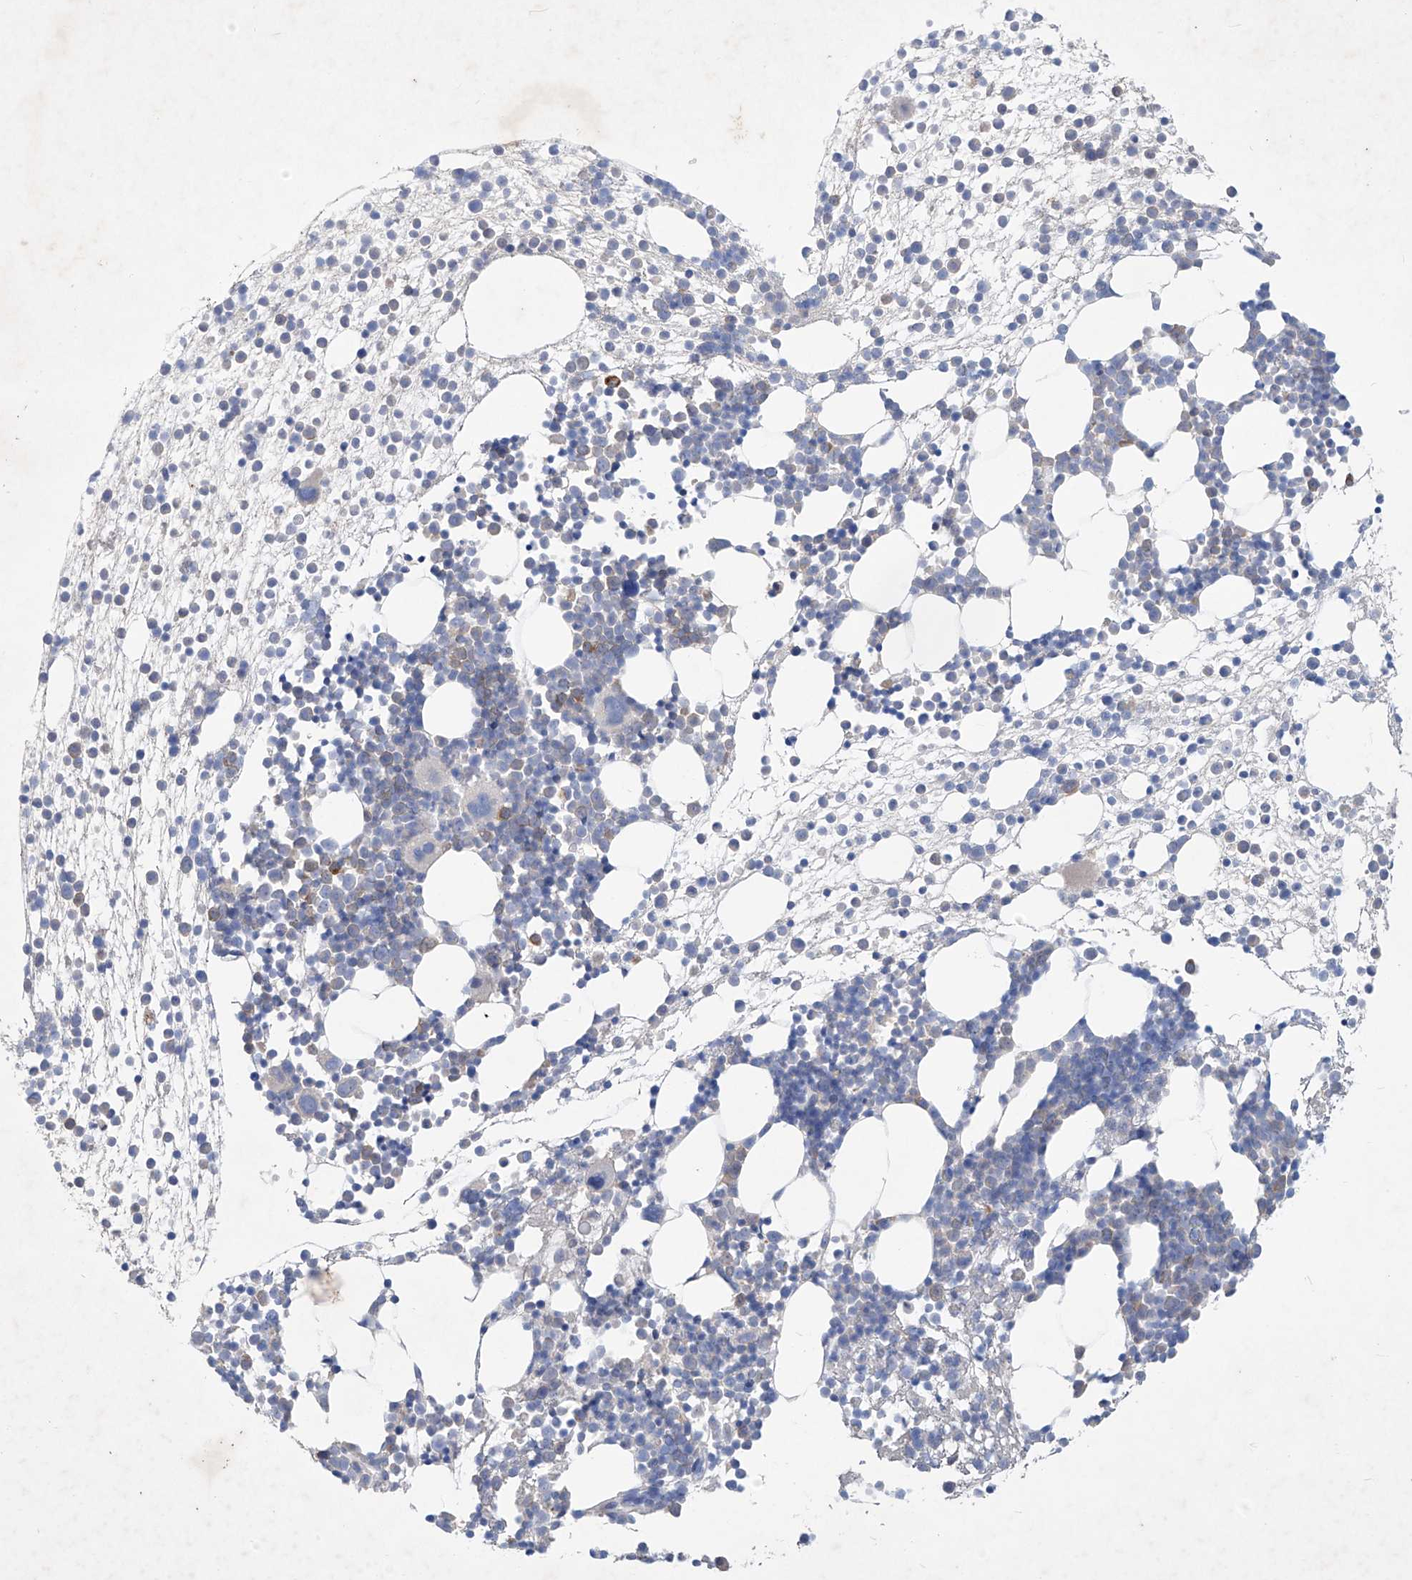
{"staining": {"intensity": "moderate", "quantity": "<25%", "location": "cytoplasmic/membranous"}, "tissue": "bone marrow", "cell_type": "Hematopoietic cells", "image_type": "normal", "snomed": [{"axis": "morphology", "description": "Normal tissue, NOS"}, {"axis": "topography", "description": "Bone marrow"}], "caption": "Bone marrow stained with DAB (3,3'-diaminobenzidine) IHC shows low levels of moderate cytoplasmic/membranous positivity in about <25% of hematopoietic cells.", "gene": "ASNS", "patient": {"sex": "male", "age": 54}}